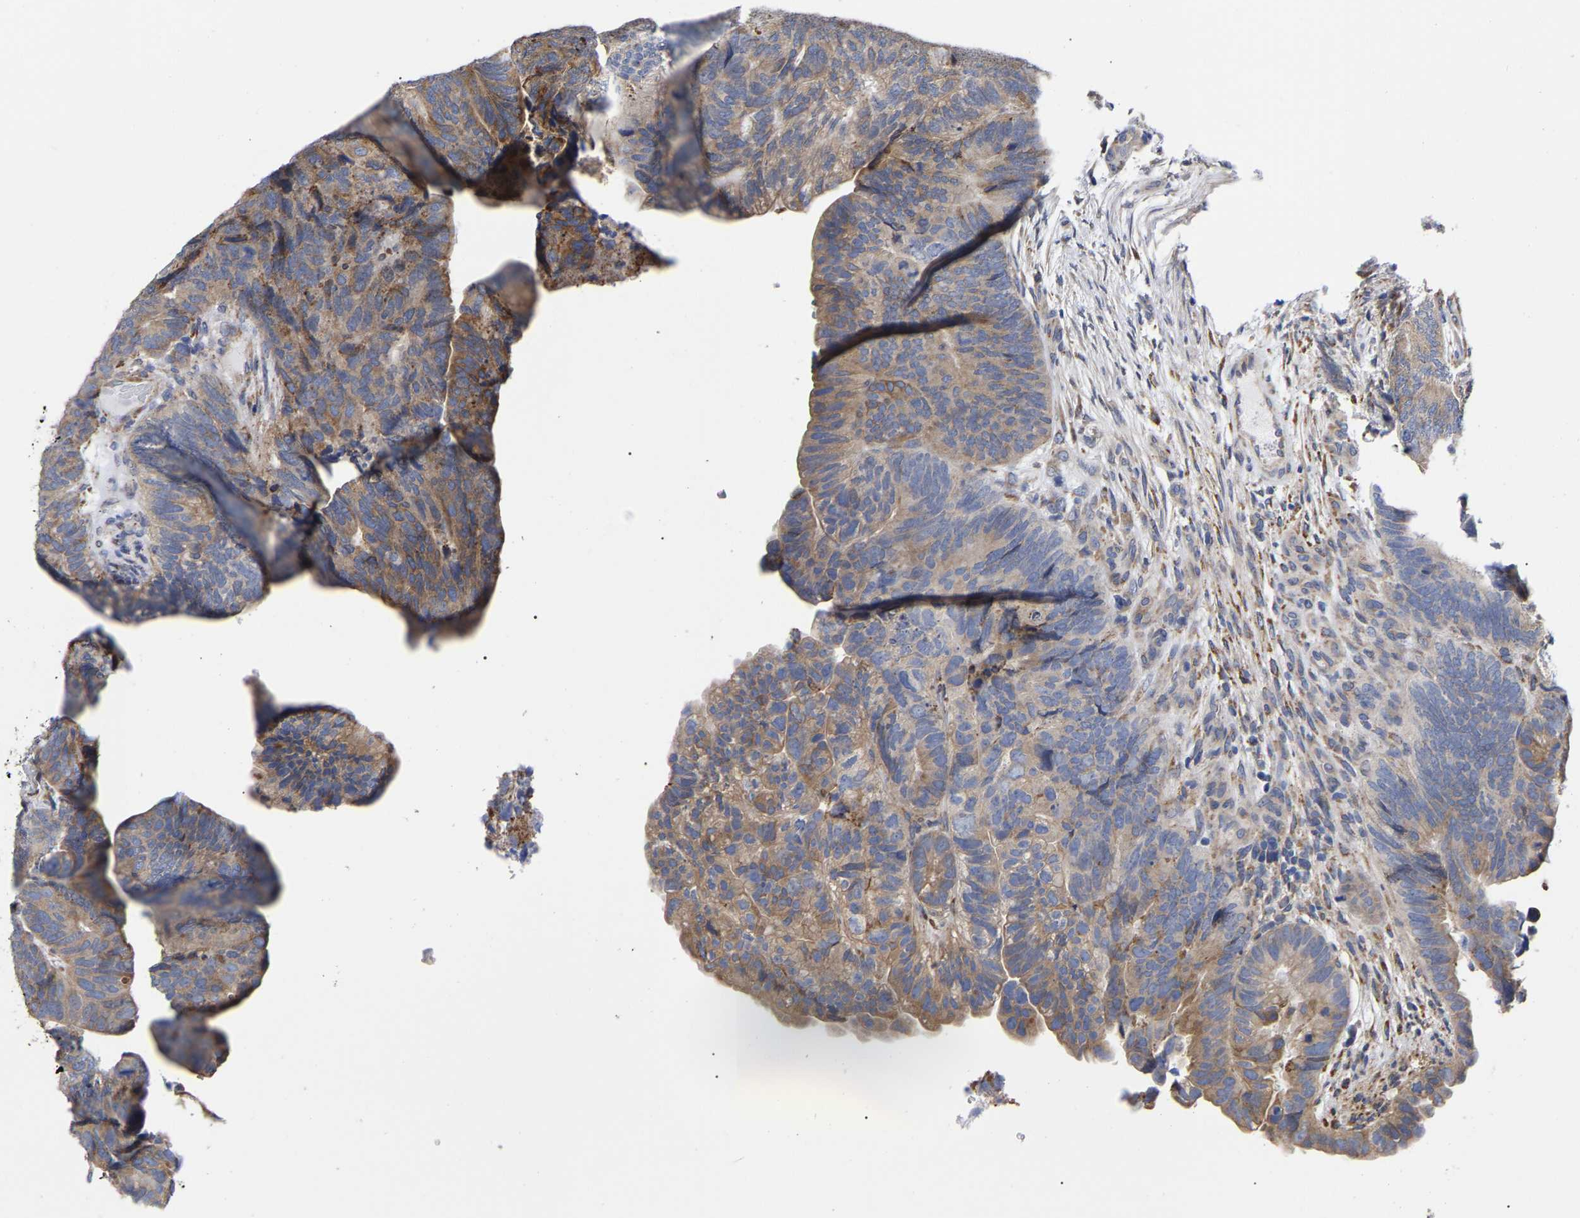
{"staining": {"intensity": "moderate", "quantity": ">75%", "location": "cytoplasmic/membranous"}, "tissue": "colorectal cancer", "cell_type": "Tumor cells", "image_type": "cancer", "snomed": [{"axis": "morphology", "description": "Adenocarcinoma, NOS"}, {"axis": "topography", "description": "Colon"}], "caption": "This is an image of immunohistochemistry (IHC) staining of colorectal cancer, which shows moderate staining in the cytoplasmic/membranous of tumor cells.", "gene": "CFAP298", "patient": {"sex": "female", "age": 67}}